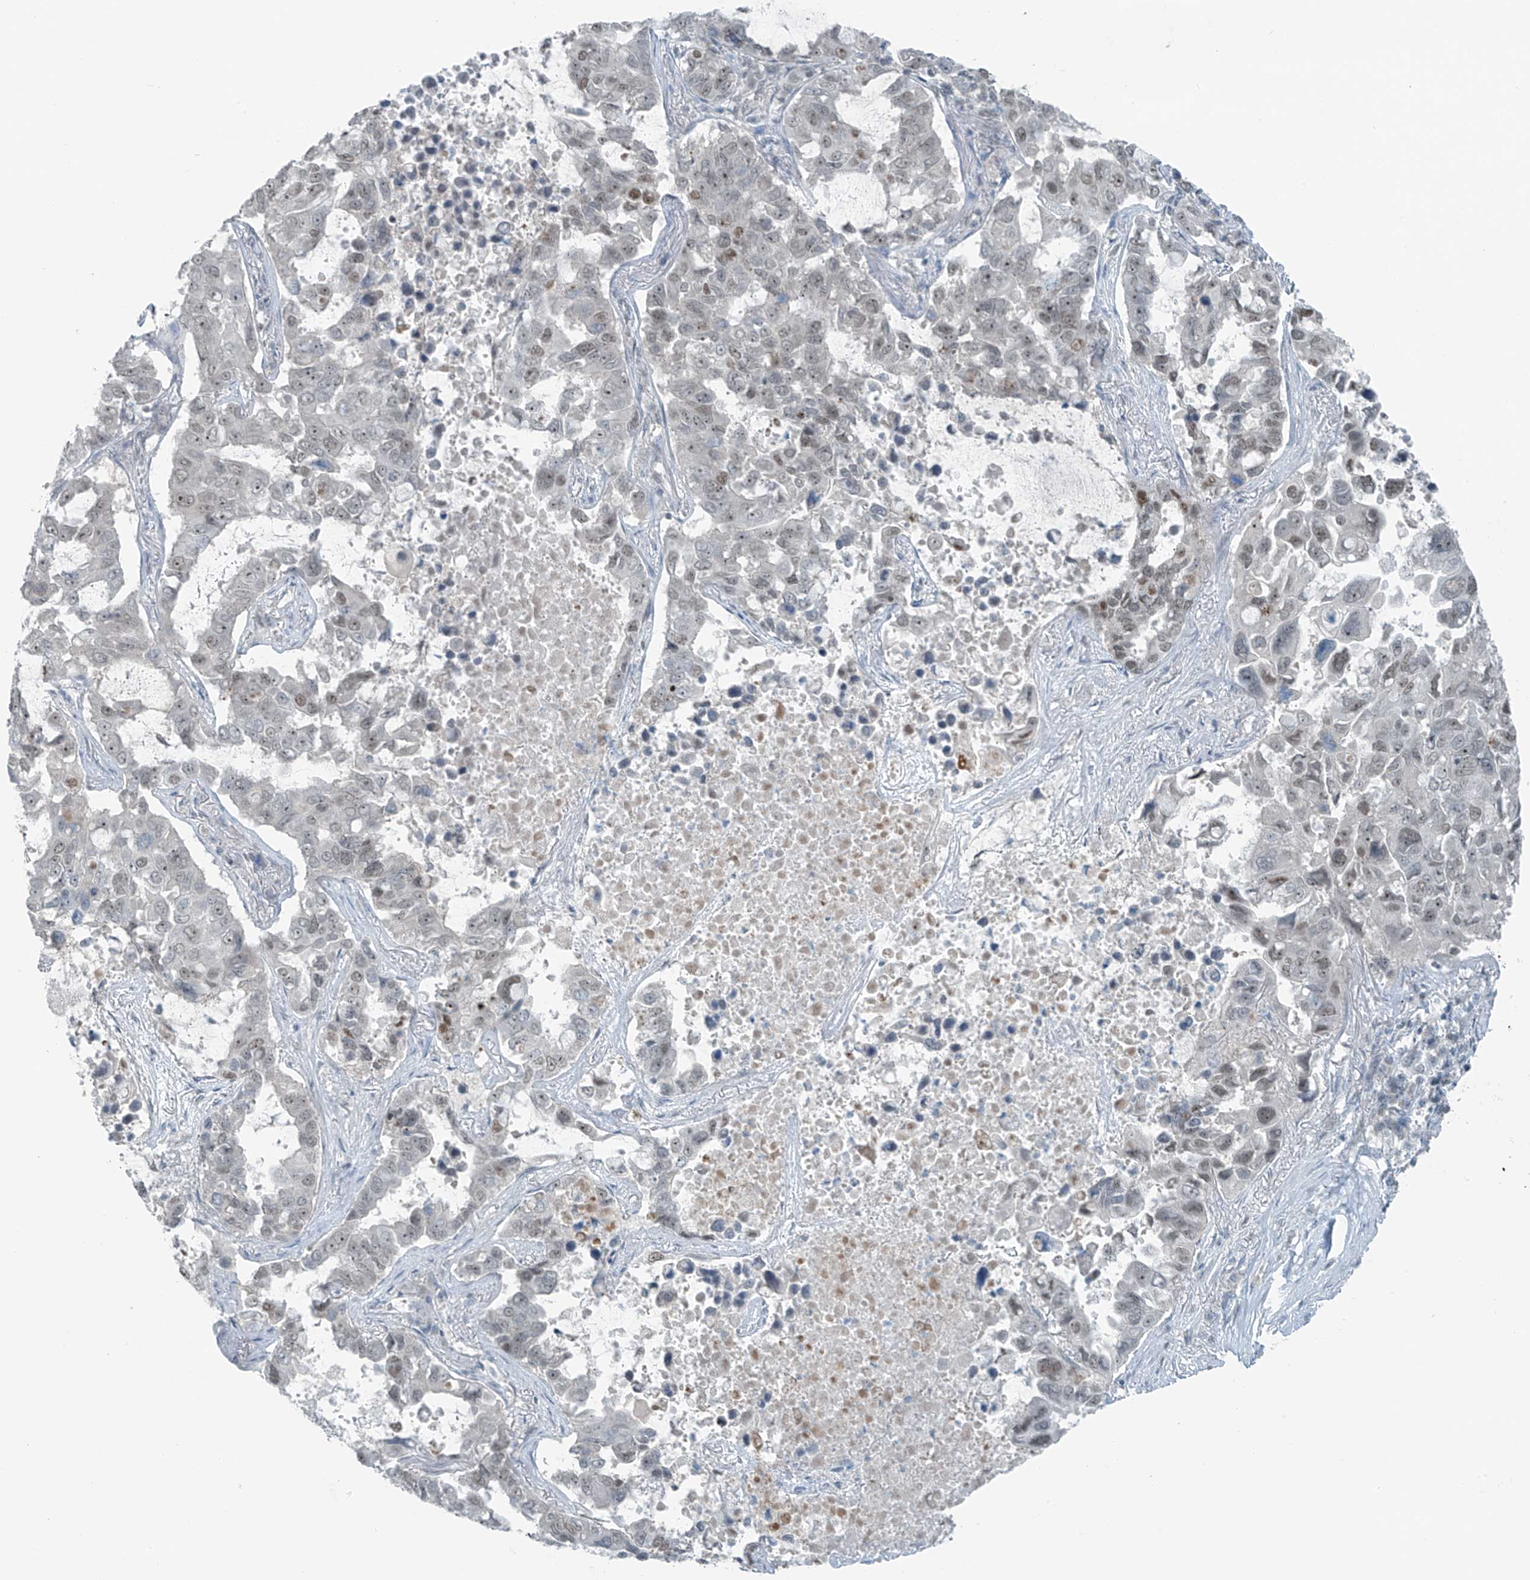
{"staining": {"intensity": "weak", "quantity": "<25%", "location": "nuclear"}, "tissue": "lung cancer", "cell_type": "Tumor cells", "image_type": "cancer", "snomed": [{"axis": "morphology", "description": "Adenocarcinoma, NOS"}, {"axis": "topography", "description": "Lung"}], "caption": "Immunohistochemistry (IHC) histopathology image of neoplastic tissue: human lung cancer (adenocarcinoma) stained with DAB exhibits no significant protein positivity in tumor cells.", "gene": "WRNIP1", "patient": {"sex": "male", "age": 64}}